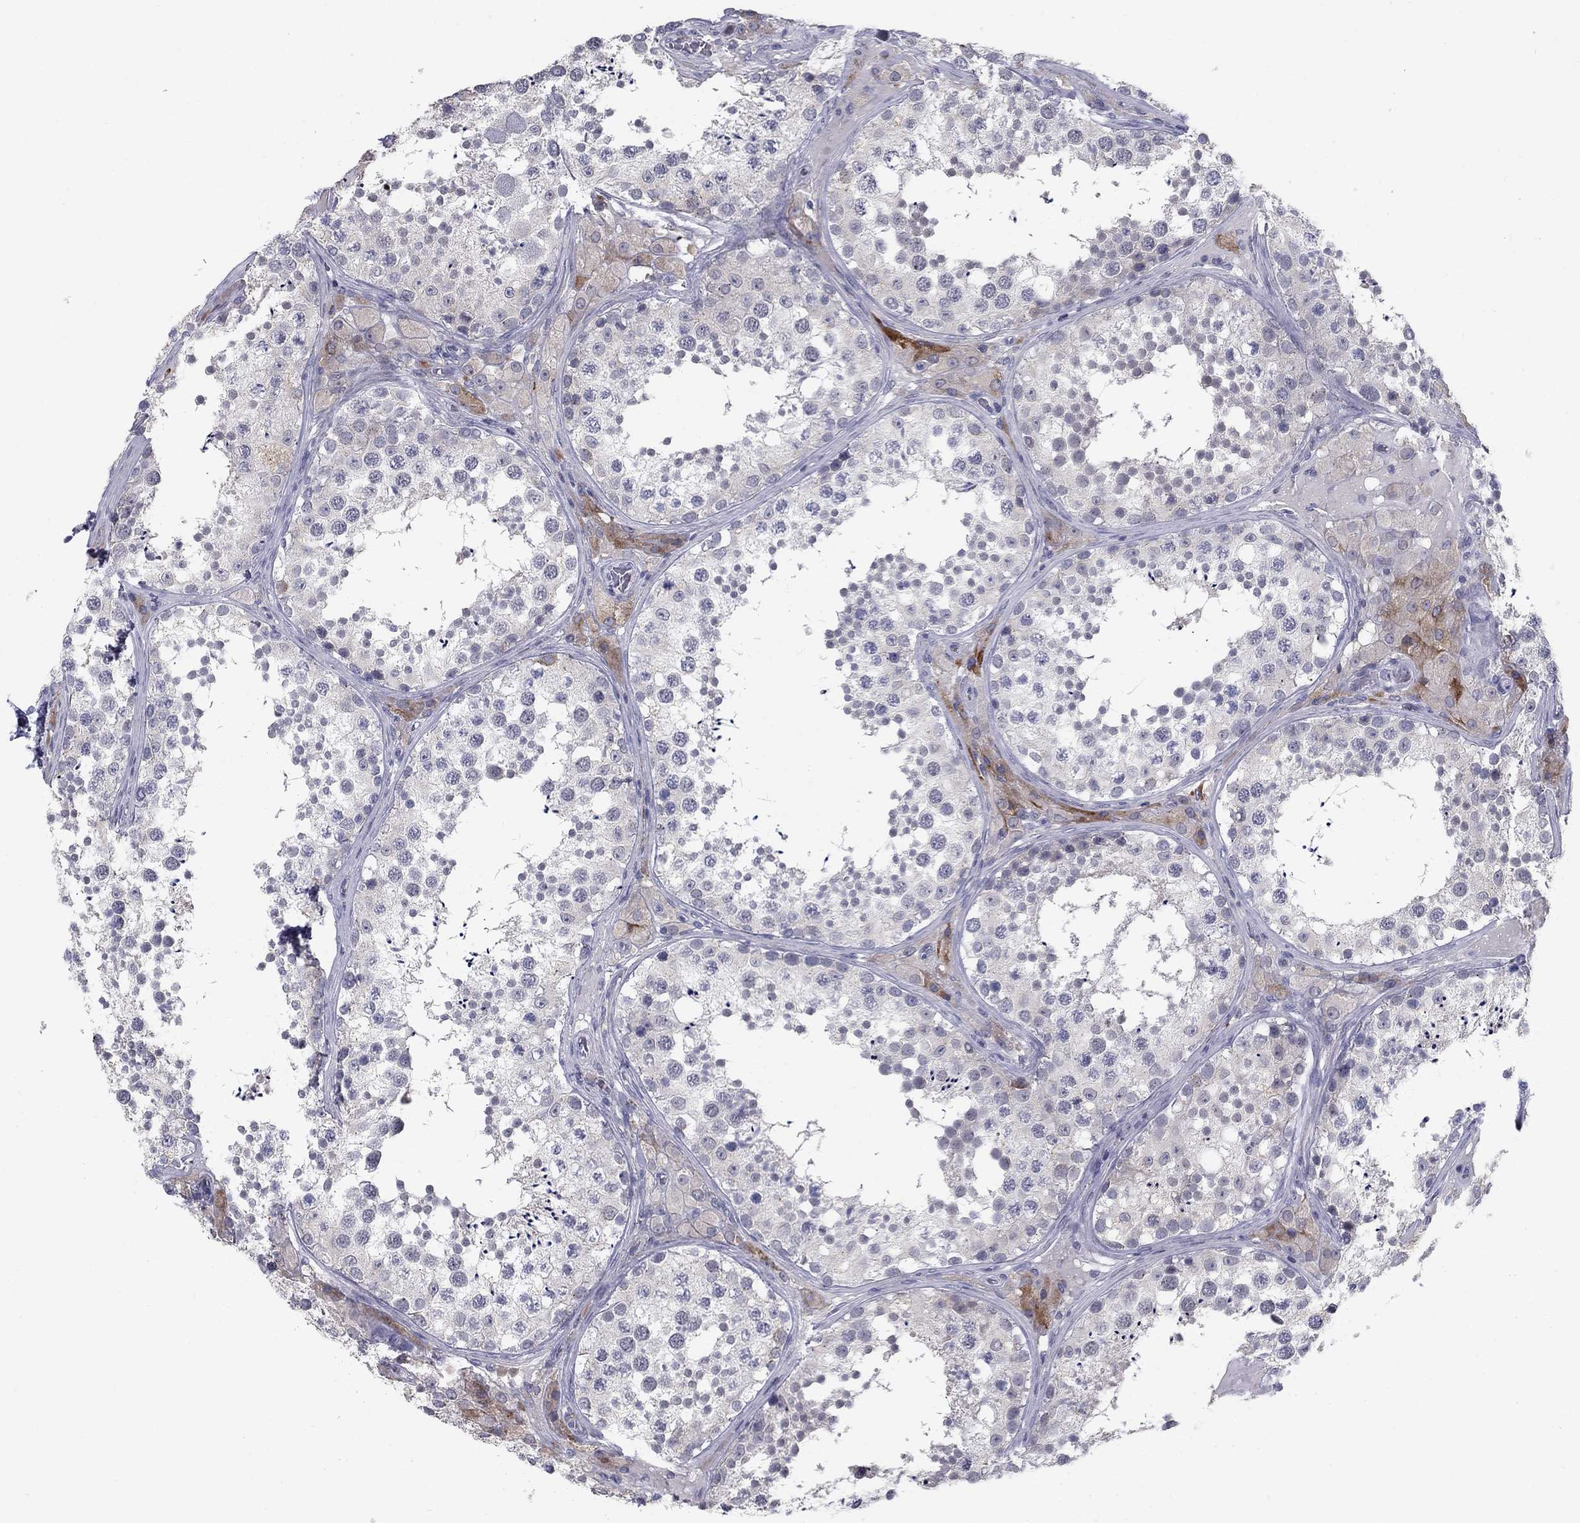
{"staining": {"intensity": "negative", "quantity": "none", "location": "none"}, "tissue": "testis", "cell_type": "Cells in seminiferous ducts", "image_type": "normal", "snomed": [{"axis": "morphology", "description": "Normal tissue, NOS"}, {"axis": "topography", "description": "Testis"}], "caption": "Immunohistochemical staining of benign testis demonstrates no significant positivity in cells in seminiferous ducts.", "gene": "NTRK2", "patient": {"sex": "male", "age": 34}}